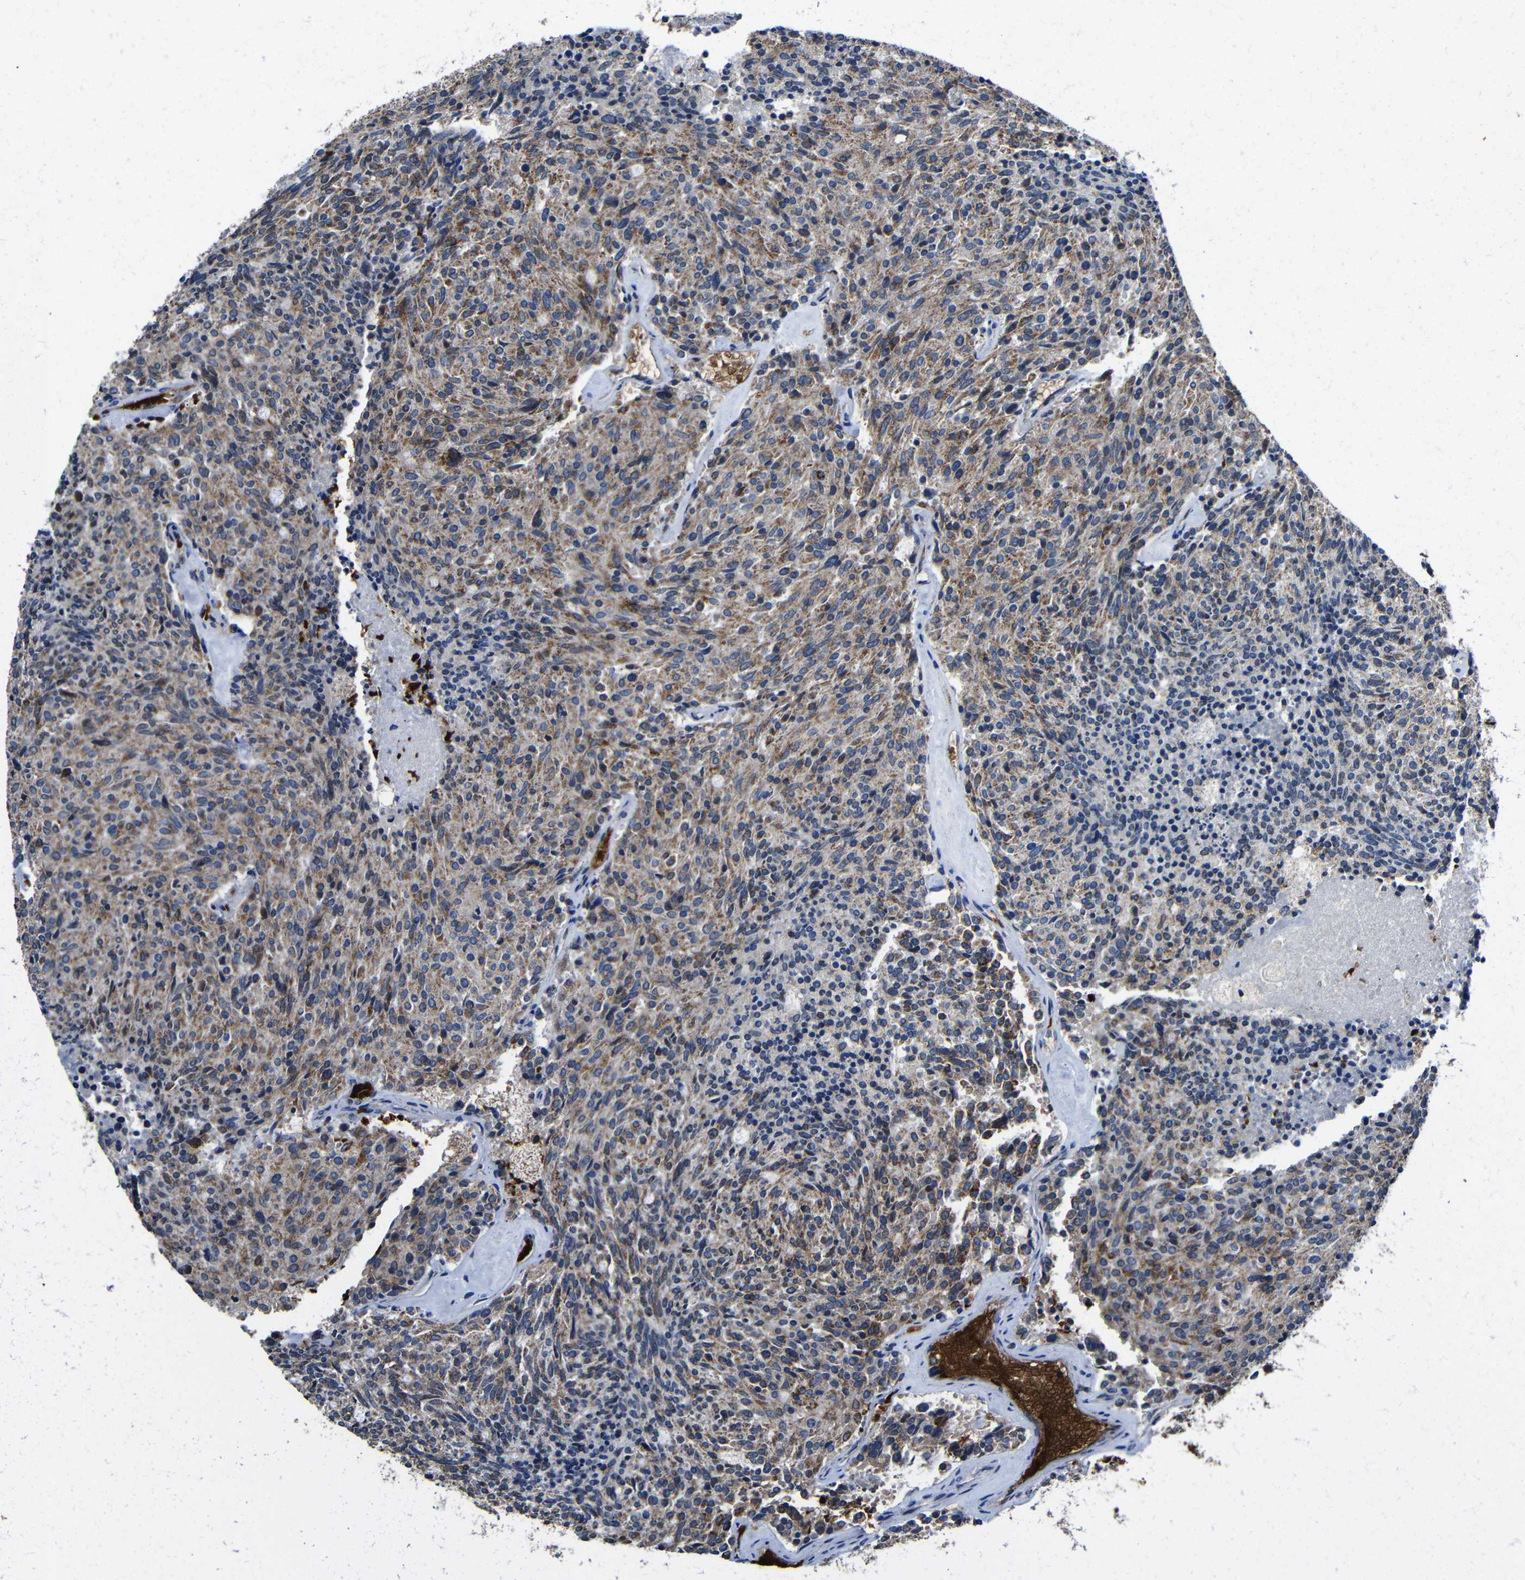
{"staining": {"intensity": "weak", "quantity": "25%-75%", "location": "cytoplasmic/membranous"}, "tissue": "carcinoid", "cell_type": "Tumor cells", "image_type": "cancer", "snomed": [{"axis": "morphology", "description": "Carcinoid, malignant, NOS"}, {"axis": "topography", "description": "Pancreas"}], "caption": "High-magnification brightfield microscopy of carcinoid stained with DAB (3,3'-diaminobenzidine) (brown) and counterstained with hematoxylin (blue). tumor cells exhibit weak cytoplasmic/membranous positivity is present in about25%-75% of cells.", "gene": "CA5B", "patient": {"sex": "female", "age": 54}}